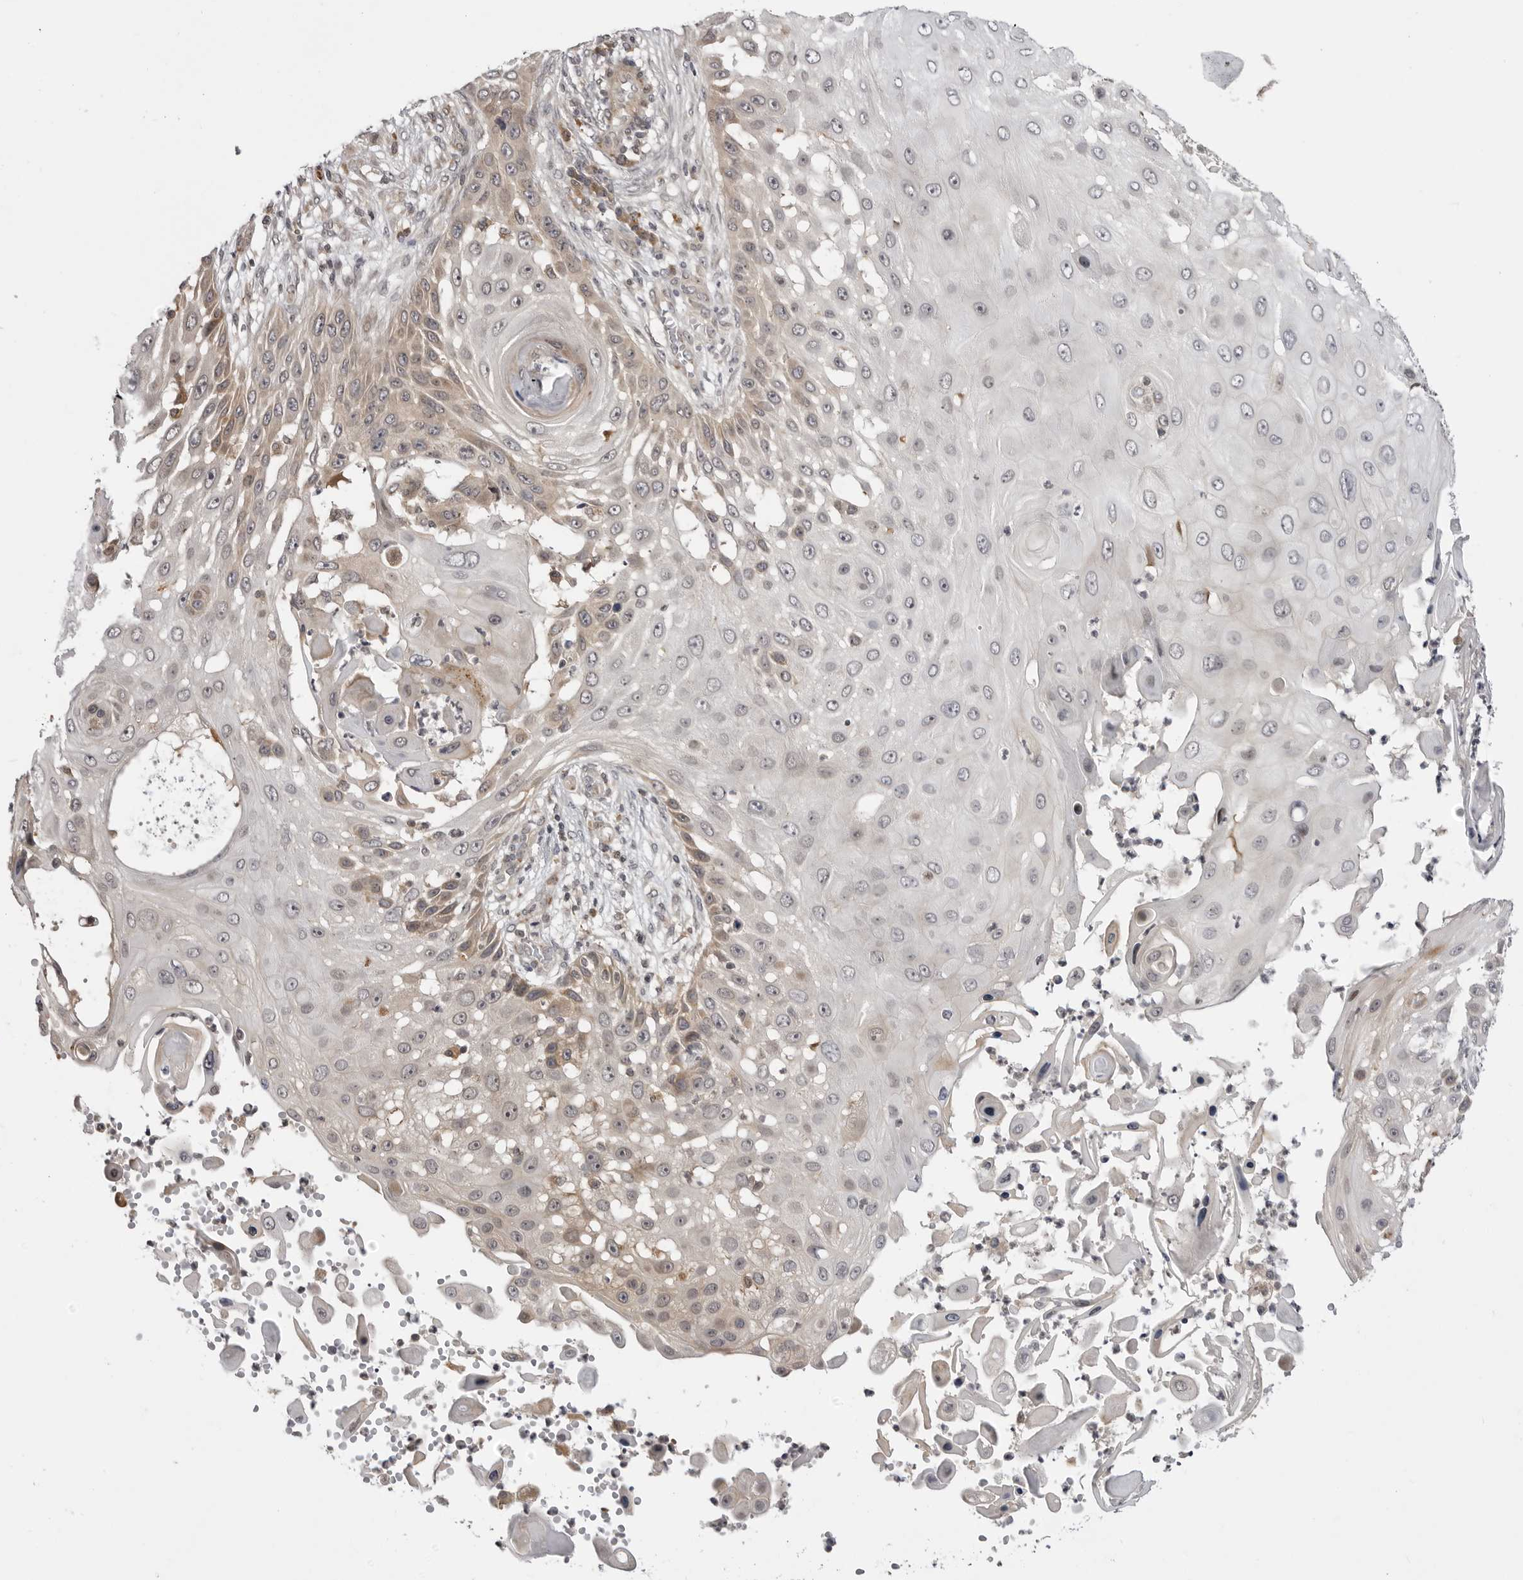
{"staining": {"intensity": "weak", "quantity": "<25%", "location": "cytoplasmic/membranous"}, "tissue": "skin cancer", "cell_type": "Tumor cells", "image_type": "cancer", "snomed": [{"axis": "morphology", "description": "Squamous cell carcinoma, NOS"}, {"axis": "topography", "description": "Skin"}], "caption": "Immunohistochemistry (IHC) histopathology image of human skin cancer (squamous cell carcinoma) stained for a protein (brown), which exhibits no expression in tumor cells. Brightfield microscopy of IHC stained with DAB (3,3'-diaminobenzidine) (brown) and hematoxylin (blue), captured at high magnification.", "gene": "PTK2B", "patient": {"sex": "female", "age": 44}}